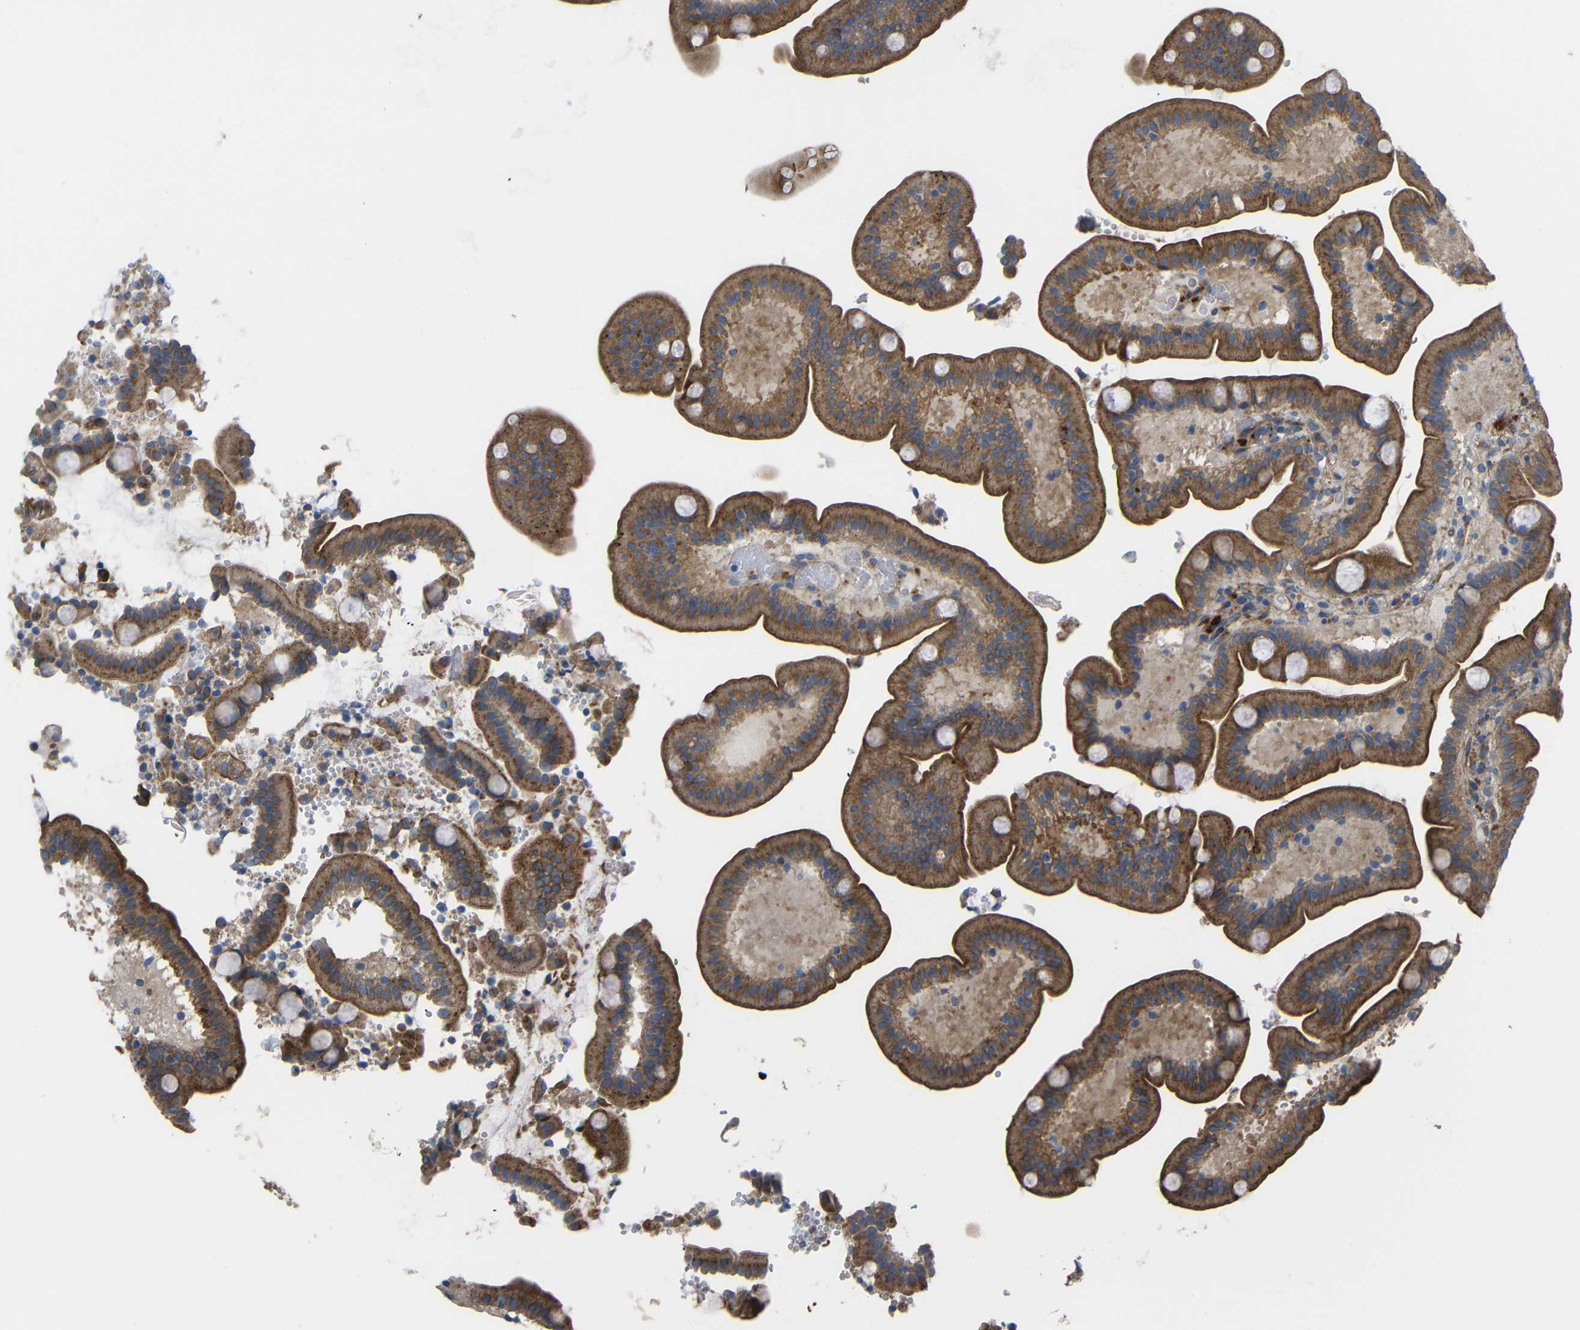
{"staining": {"intensity": "strong", "quantity": ">75%", "location": "cytoplasmic/membranous"}, "tissue": "duodenum", "cell_type": "Glandular cells", "image_type": "normal", "snomed": [{"axis": "morphology", "description": "Normal tissue, NOS"}, {"axis": "topography", "description": "Duodenum"}], "caption": "High-power microscopy captured an IHC histopathology image of unremarkable duodenum, revealing strong cytoplasmic/membranous positivity in about >75% of glandular cells.", "gene": "SYPL1", "patient": {"sex": "male", "age": 54}}